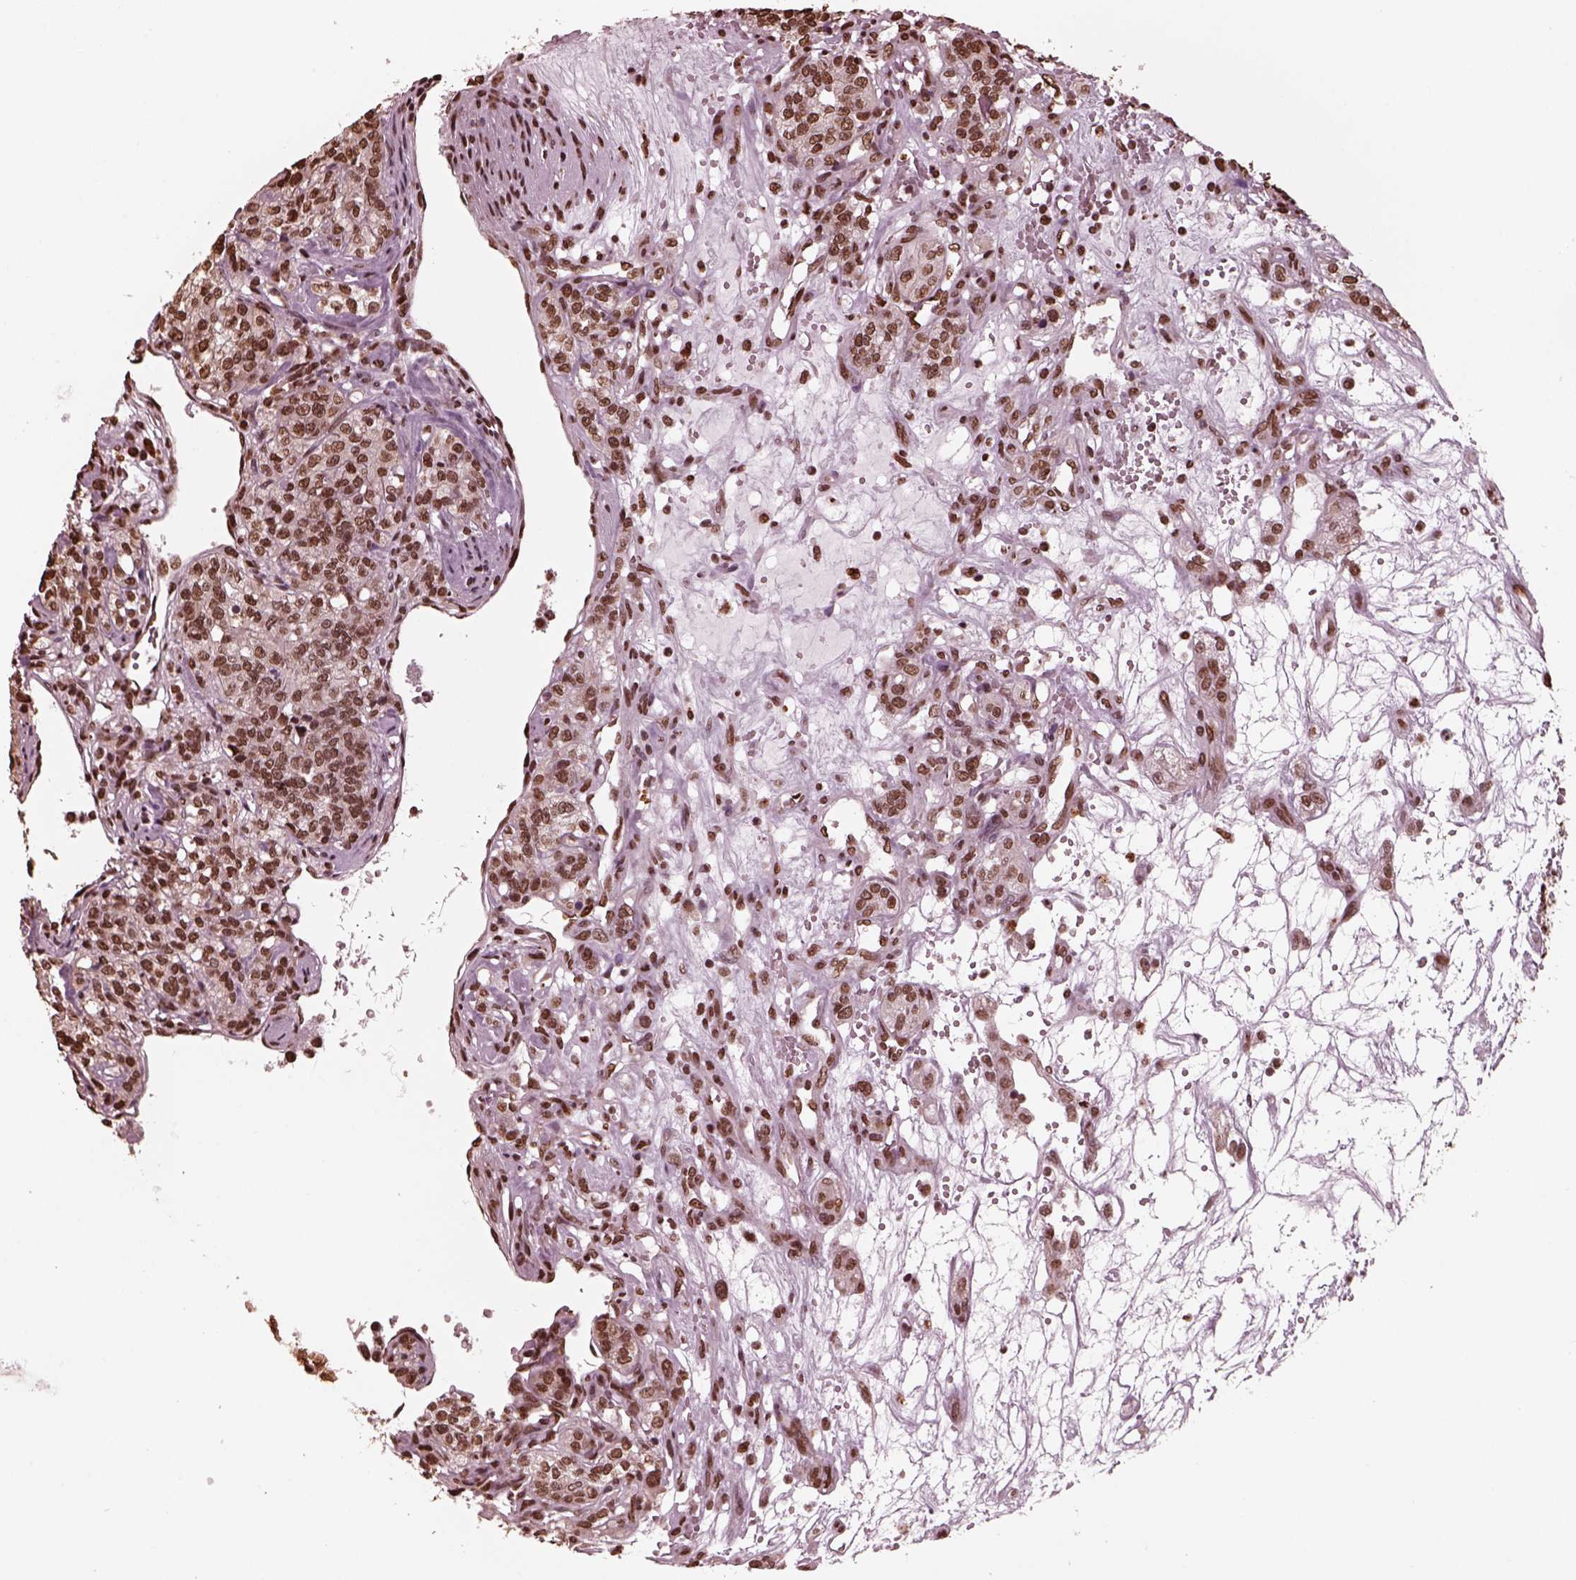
{"staining": {"intensity": "moderate", "quantity": ">75%", "location": "nuclear"}, "tissue": "renal cancer", "cell_type": "Tumor cells", "image_type": "cancer", "snomed": [{"axis": "morphology", "description": "Adenocarcinoma, NOS"}, {"axis": "topography", "description": "Kidney"}], "caption": "DAB immunohistochemical staining of human renal adenocarcinoma reveals moderate nuclear protein positivity in about >75% of tumor cells.", "gene": "NSD1", "patient": {"sex": "female", "age": 63}}